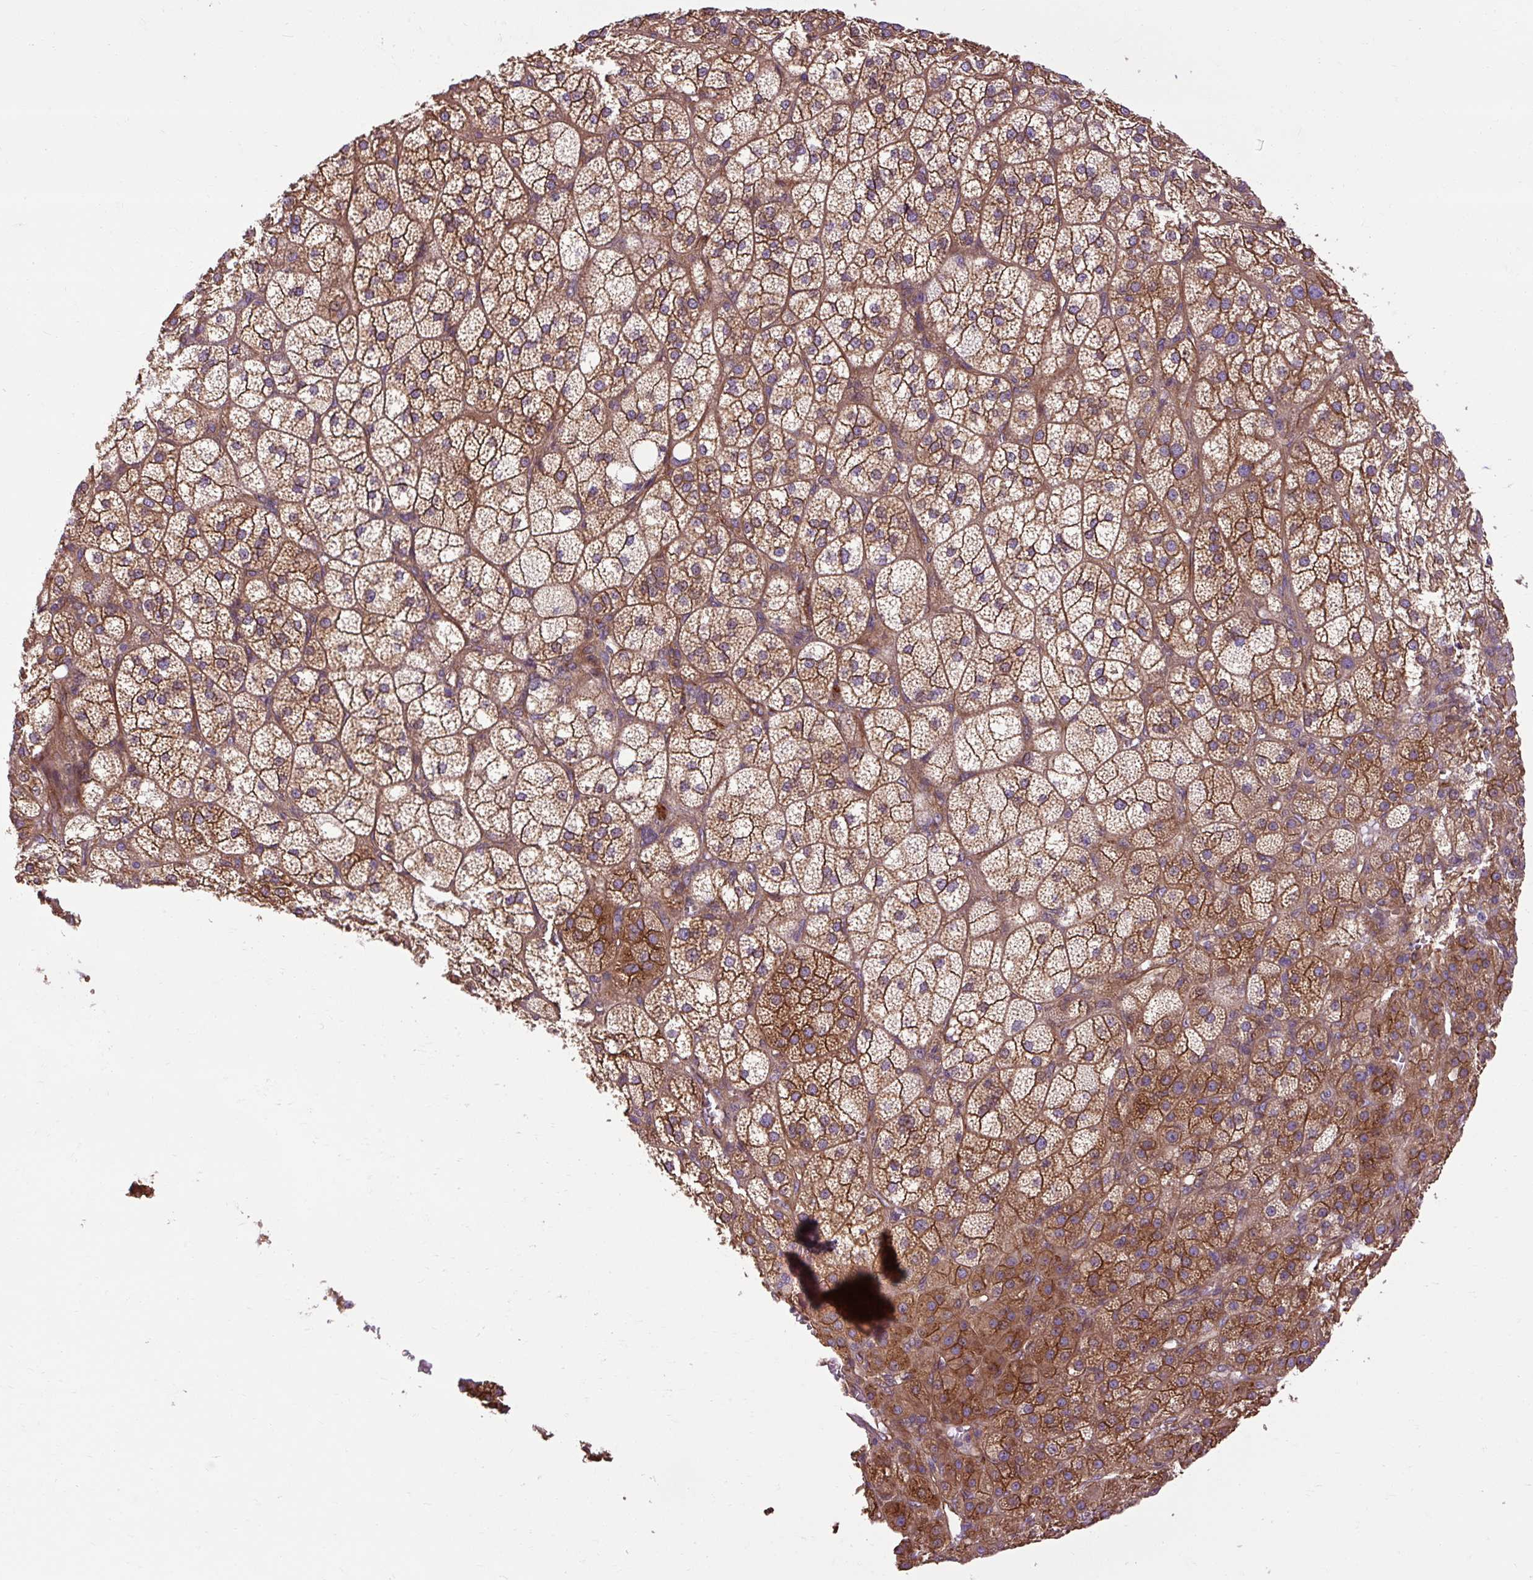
{"staining": {"intensity": "strong", "quantity": ">75%", "location": "cytoplasmic/membranous"}, "tissue": "adrenal gland", "cell_type": "Glandular cells", "image_type": "normal", "snomed": [{"axis": "morphology", "description": "Normal tissue, NOS"}, {"axis": "topography", "description": "Adrenal gland"}], "caption": "High-power microscopy captured an immunohistochemistry (IHC) photomicrograph of normal adrenal gland, revealing strong cytoplasmic/membranous staining in approximately >75% of glandular cells. (Stains: DAB in brown, nuclei in blue, Microscopy: brightfield microscopy at high magnification).", "gene": "CCDC93", "patient": {"sex": "female", "age": 60}}